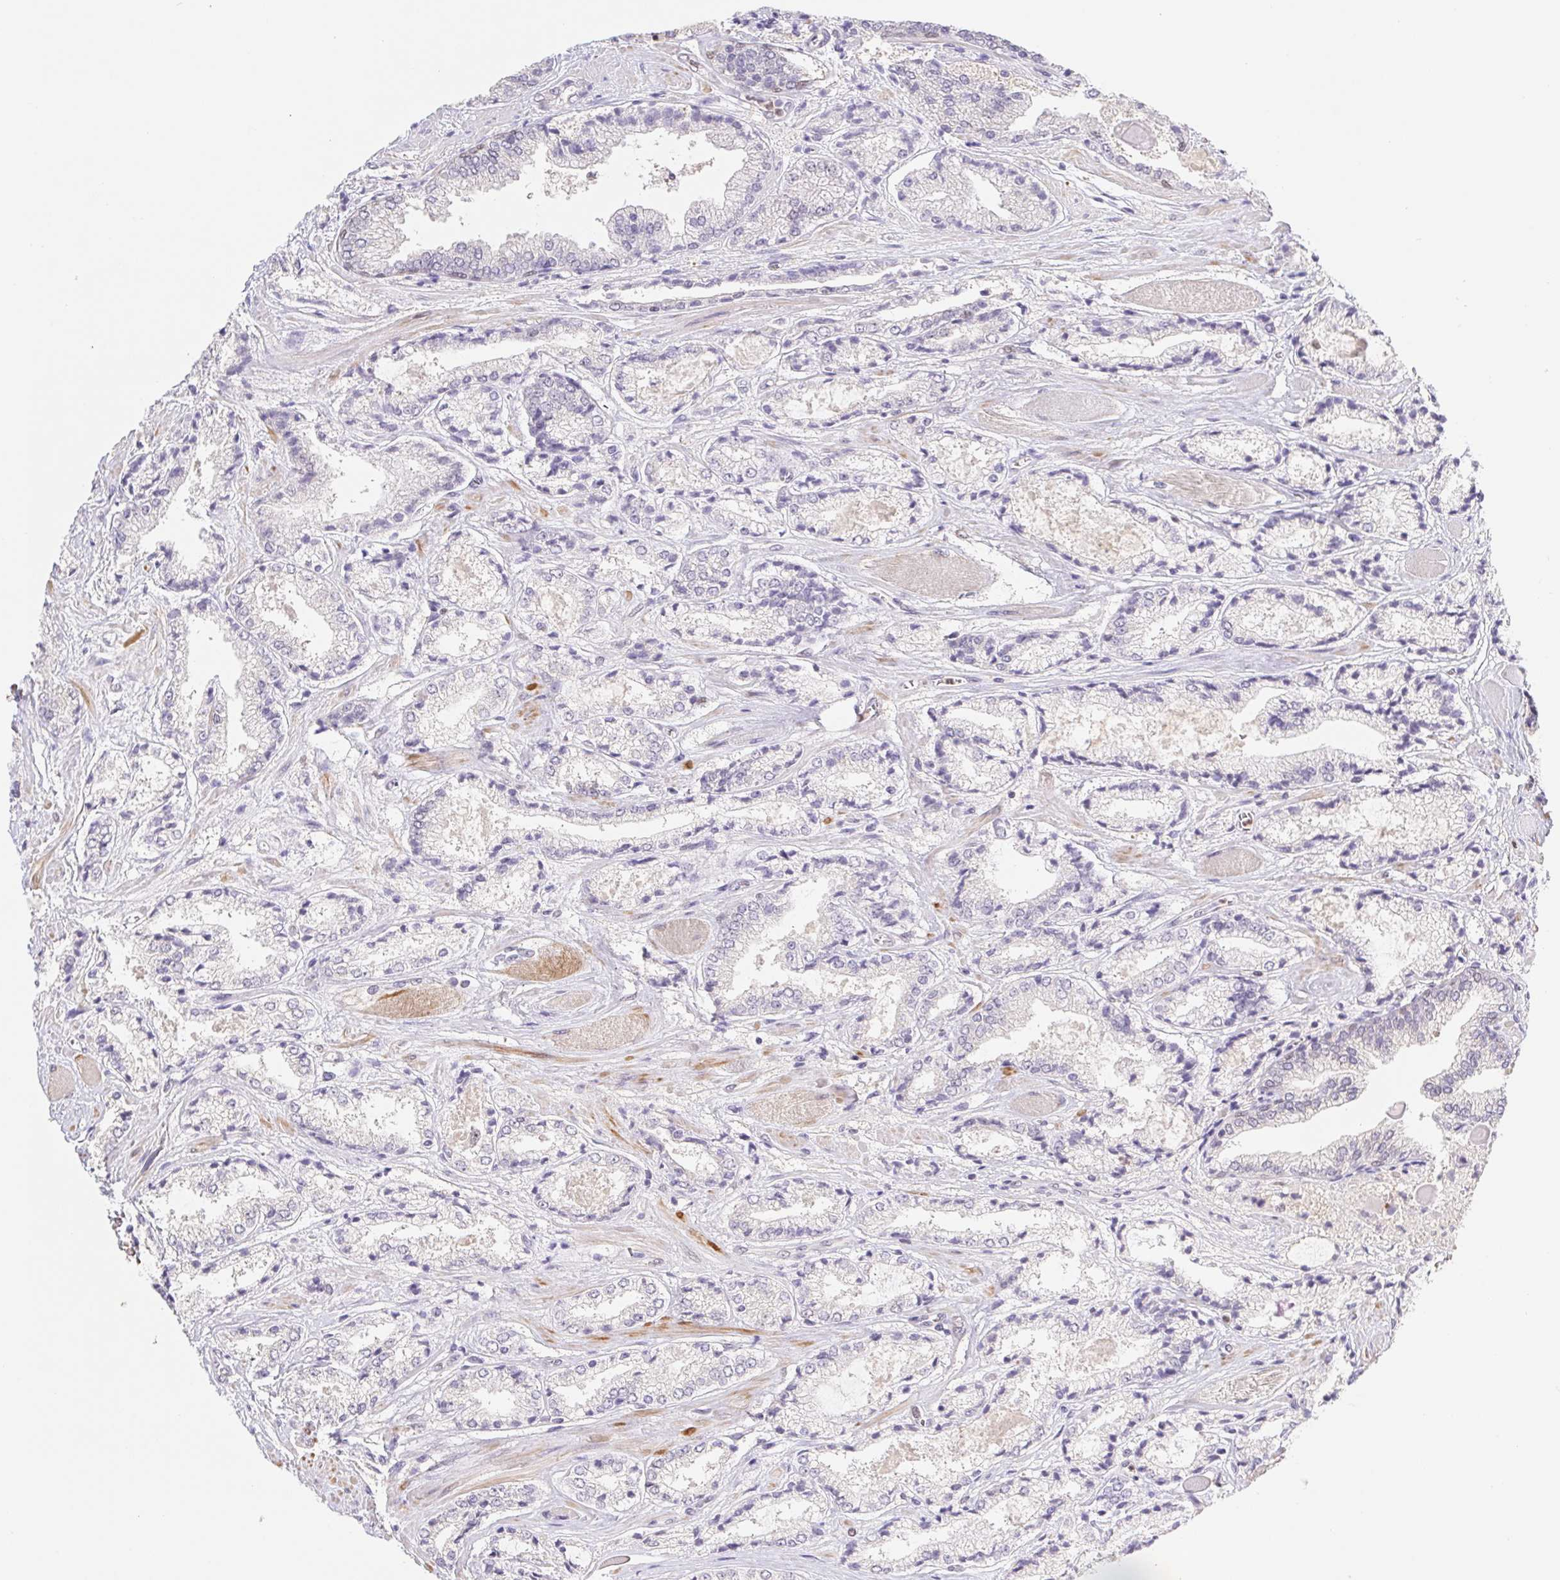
{"staining": {"intensity": "negative", "quantity": "none", "location": "none"}, "tissue": "prostate cancer", "cell_type": "Tumor cells", "image_type": "cancer", "snomed": [{"axis": "morphology", "description": "Adenocarcinoma, High grade"}, {"axis": "topography", "description": "Prostate"}], "caption": "A photomicrograph of human high-grade adenocarcinoma (prostate) is negative for staining in tumor cells.", "gene": "L3MBTL4", "patient": {"sex": "male", "age": 64}}